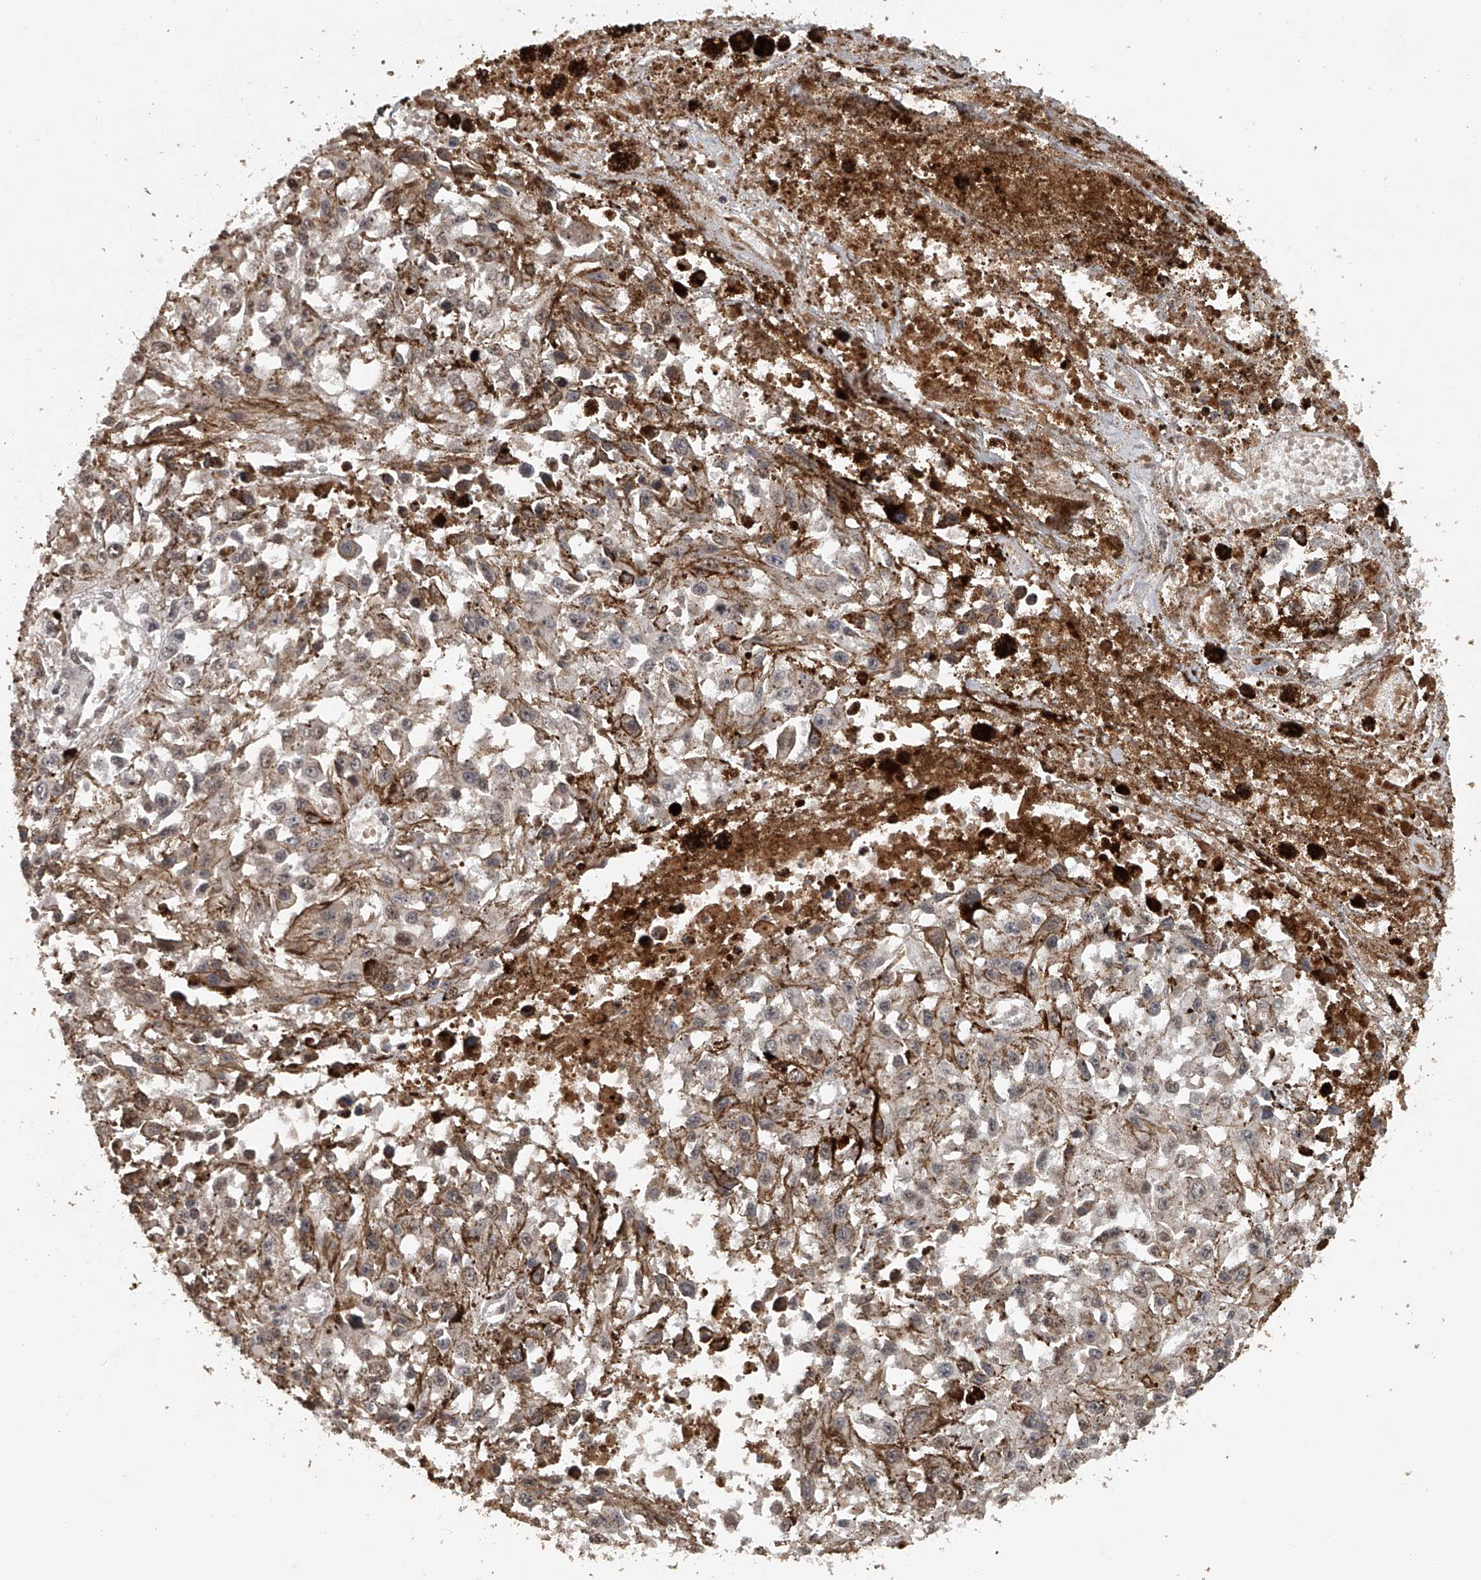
{"staining": {"intensity": "weak", "quantity": "<25%", "location": "nuclear"}, "tissue": "melanoma", "cell_type": "Tumor cells", "image_type": "cancer", "snomed": [{"axis": "morphology", "description": "Malignant melanoma, Metastatic site"}, {"axis": "topography", "description": "Lymph node"}], "caption": "Tumor cells show no significant protein staining in malignant melanoma (metastatic site). (DAB immunohistochemistry (IHC) visualized using brightfield microscopy, high magnification).", "gene": "PLEKHG1", "patient": {"sex": "male", "age": 59}}